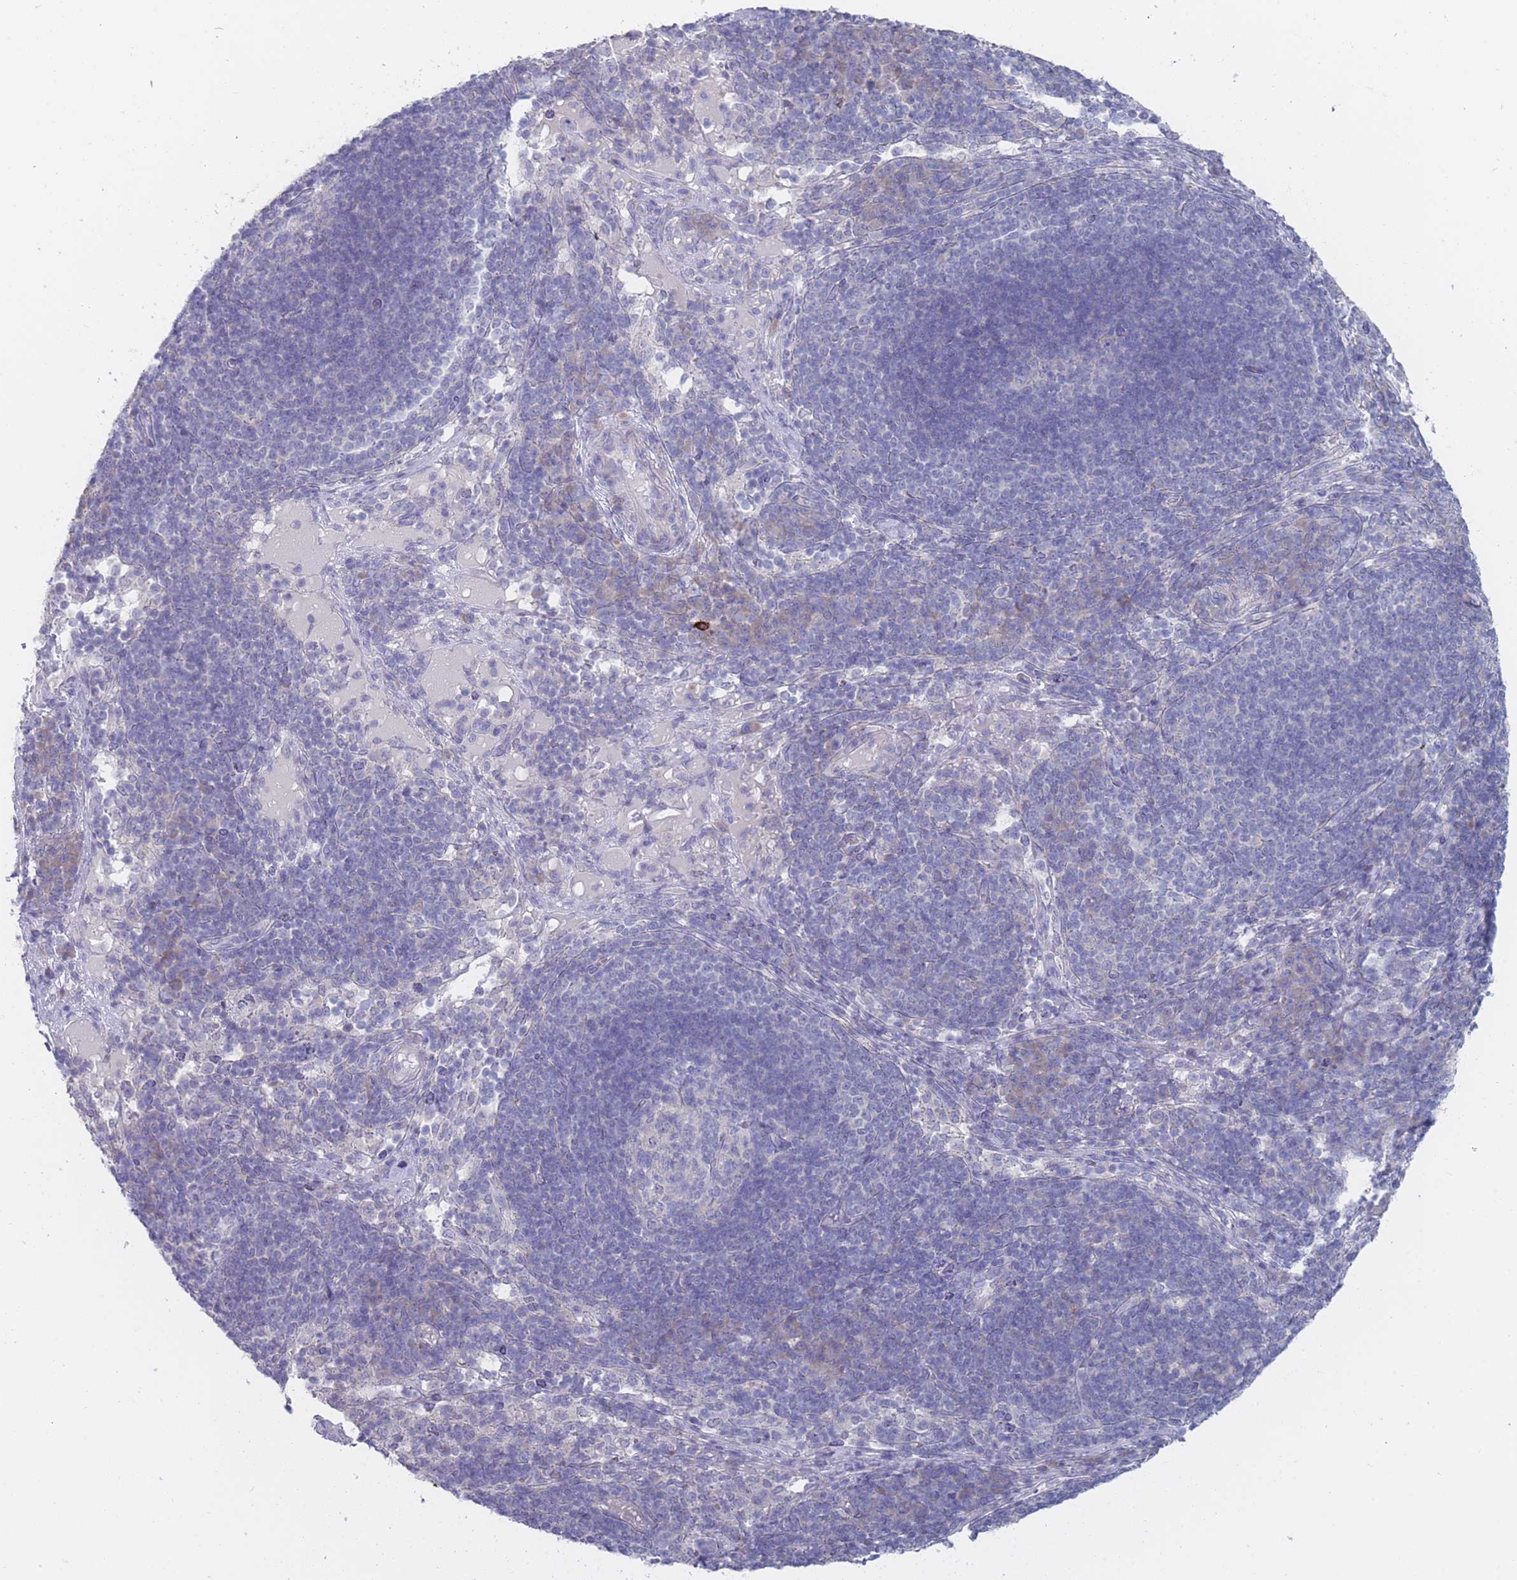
{"staining": {"intensity": "negative", "quantity": "none", "location": "none"}, "tissue": "pancreatic cancer", "cell_type": "Tumor cells", "image_type": "cancer", "snomed": [{"axis": "morphology", "description": "Normal tissue, NOS"}, {"axis": "morphology", "description": "Adenocarcinoma, NOS"}, {"axis": "topography", "description": "Lymph node"}, {"axis": "topography", "description": "Pancreas"}], "caption": "The image displays no significant positivity in tumor cells of pancreatic cancer (adenocarcinoma). Brightfield microscopy of IHC stained with DAB (brown) and hematoxylin (blue), captured at high magnification.", "gene": "PIGU", "patient": {"sex": "female", "age": 67}}